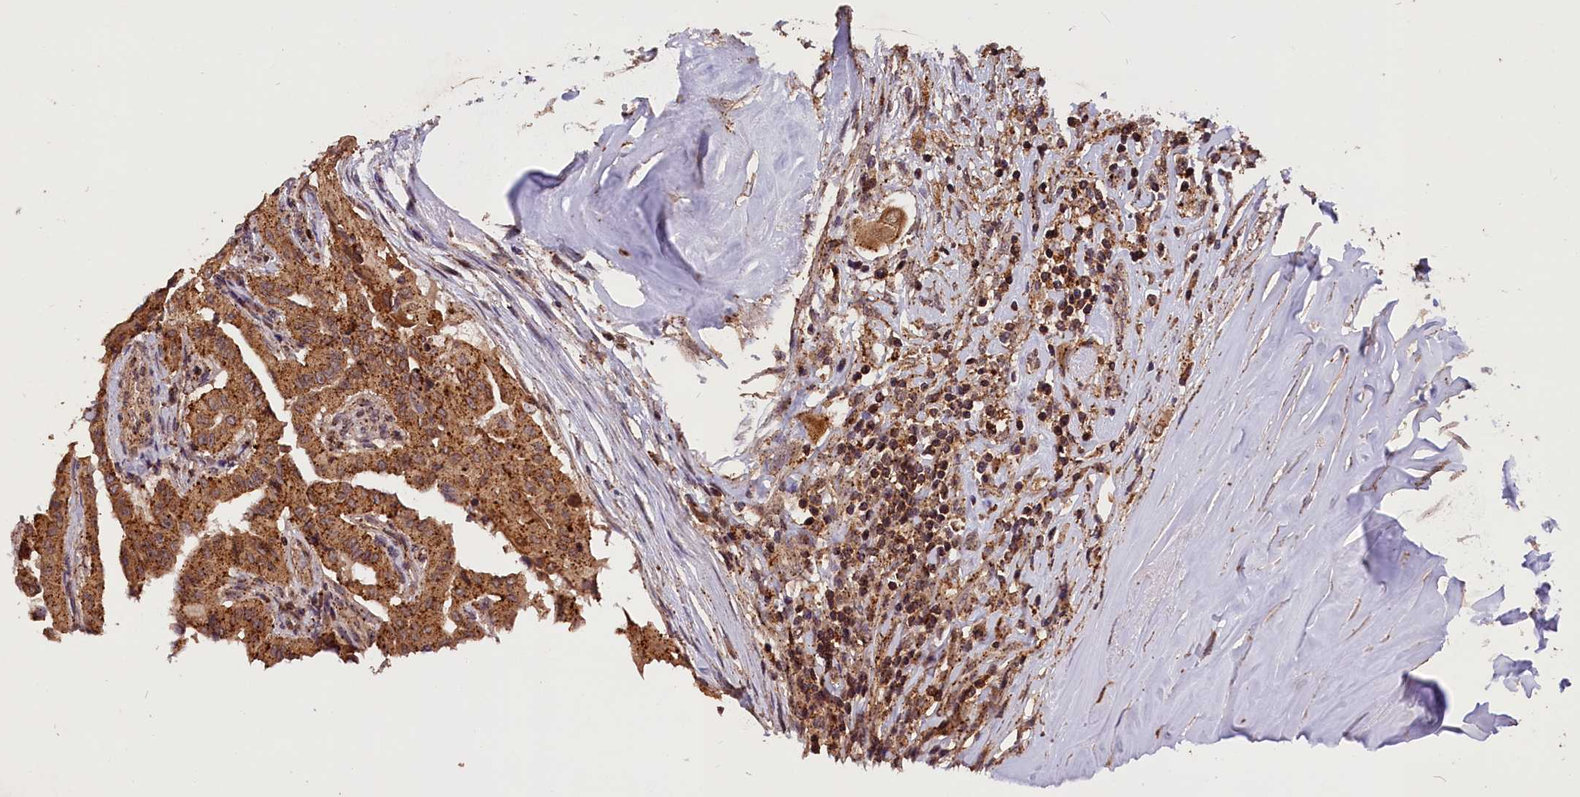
{"staining": {"intensity": "moderate", "quantity": ">75%", "location": "cytoplasmic/membranous"}, "tissue": "thyroid cancer", "cell_type": "Tumor cells", "image_type": "cancer", "snomed": [{"axis": "morphology", "description": "Papillary adenocarcinoma, NOS"}, {"axis": "topography", "description": "Thyroid gland"}], "caption": "The micrograph shows staining of thyroid cancer, revealing moderate cytoplasmic/membranous protein positivity (brown color) within tumor cells.", "gene": "IST1", "patient": {"sex": "female", "age": 59}}